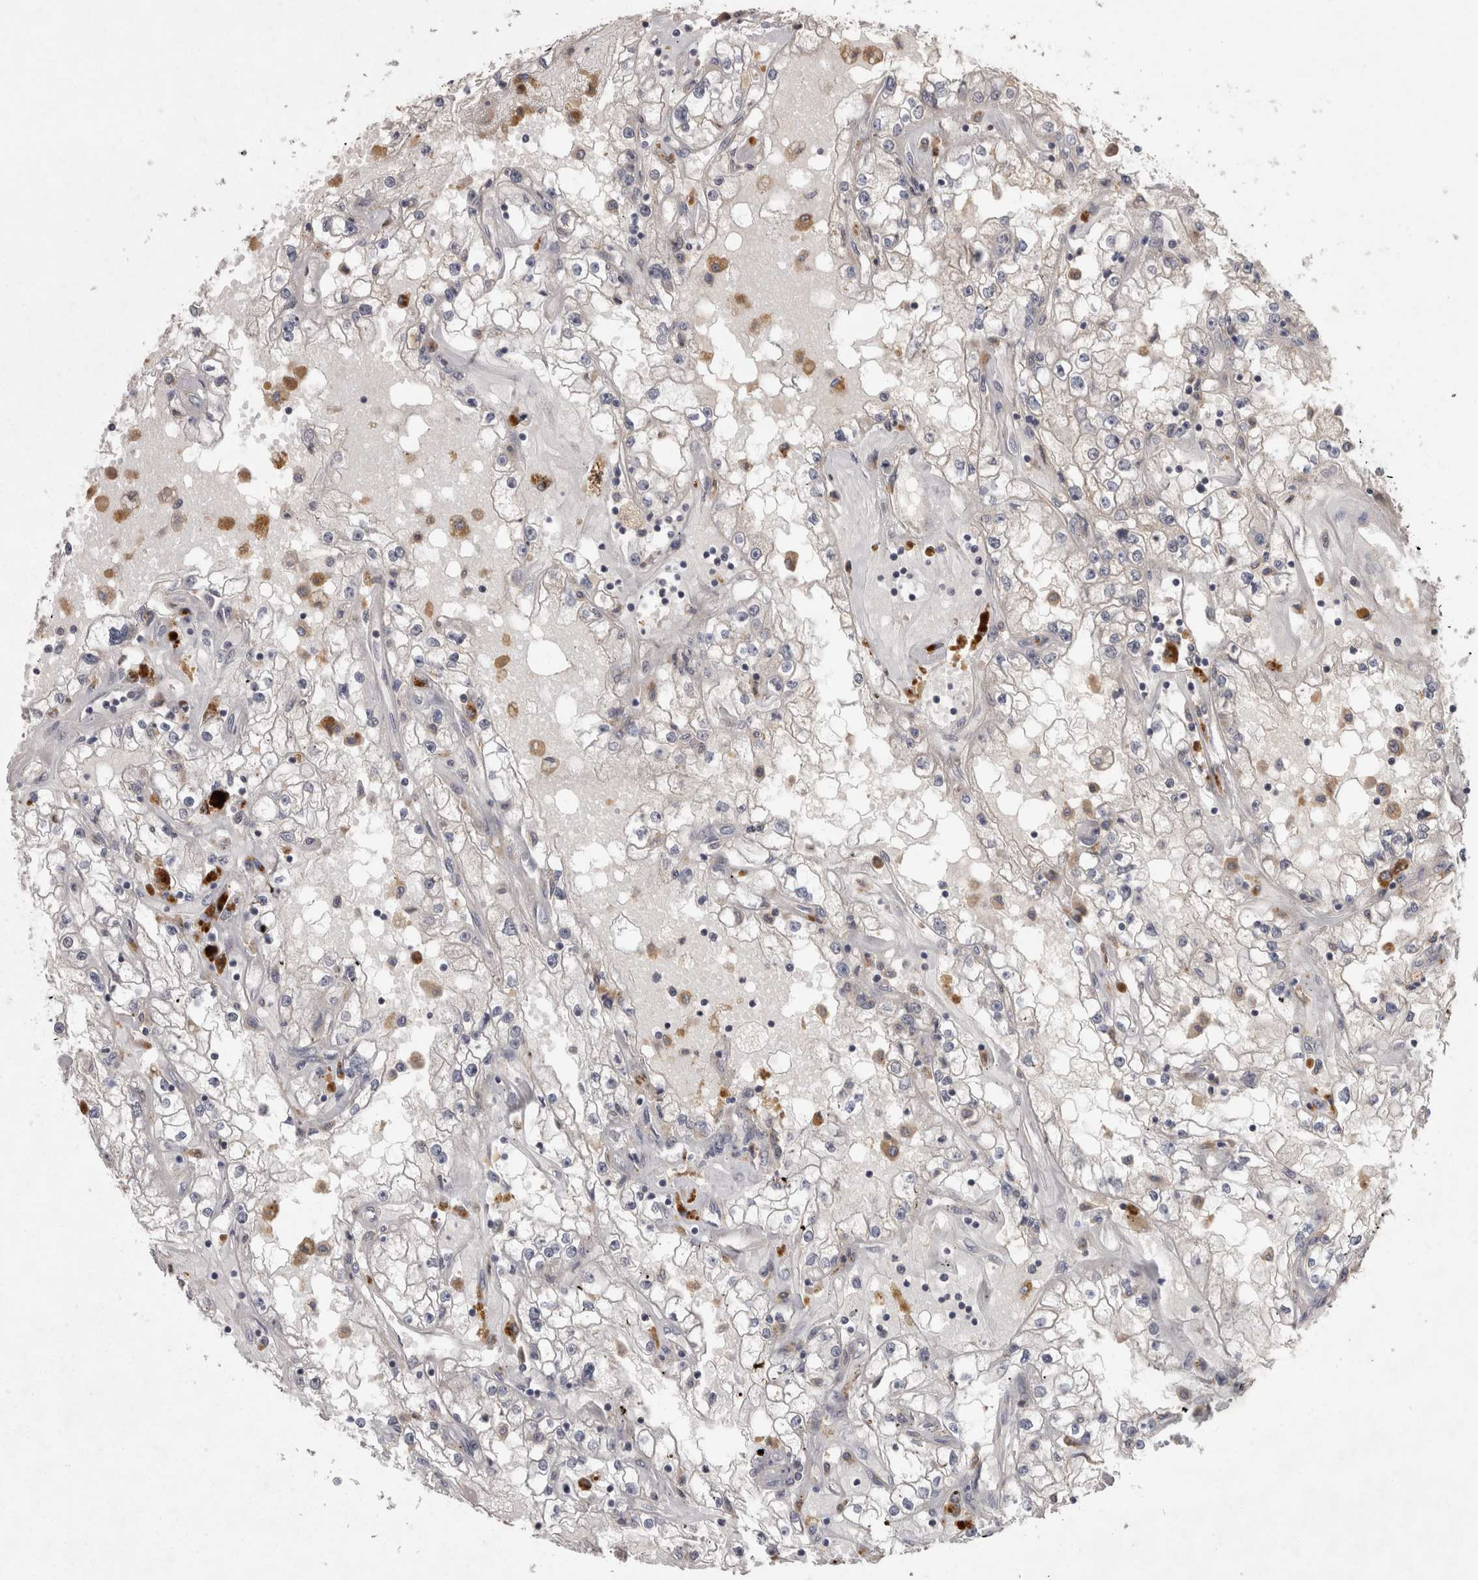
{"staining": {"intensity": "negative", "quantity": "none", "location": "none"}, "tissue": "renal cancer", "cell_type": "Tumor cells", "image_type": "cancer", "snomed": [{"axis": "morphology", "description": "Adenocarcinoma, NOS"}, {"axis": "topography", "description": "Kidney"}], "caption": "The image displays no significant positivity in tumor cells of renal cancer.", "gene": "PCM1", "patient": {"sex": "male", "age": 56}}